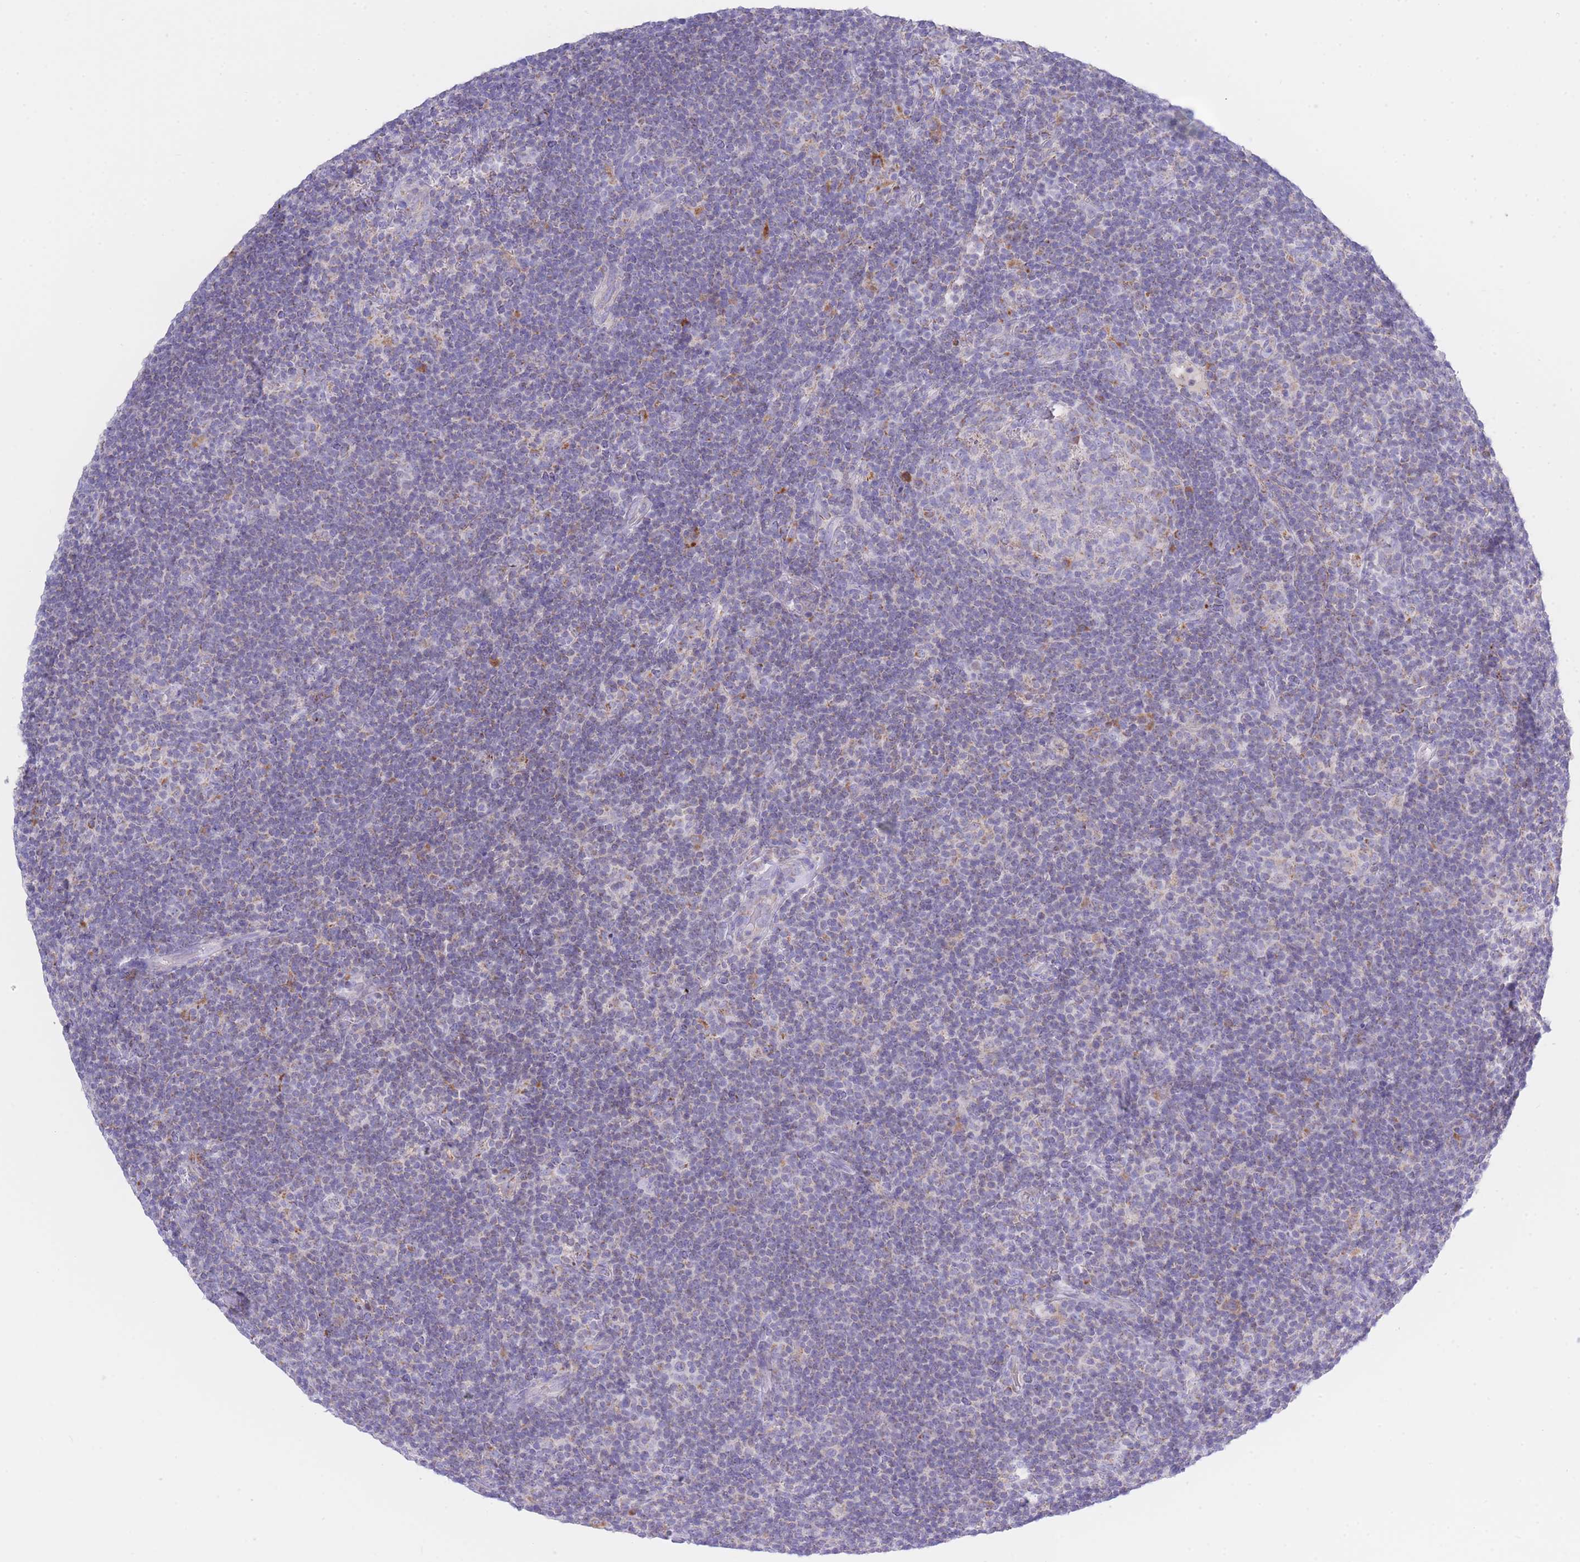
{"staining": {"intensity": "negative", "quantity": "none", "location": "none"}, "tissue": "lymphoma", "cell_type": "Tumor cells", "image_type": "cancer", "snomed": [{"axis": "morphology", "description": "Hodgkin's disease, NOS"}, {"axis": "topography", "description": "Lymph node"}], "caption": "Immunohistochemical staining of human lymphoma demonstrates no significant staining in tumor cells.", "gene": "NANP", "patient": {"sex": "female", "age": 57}}